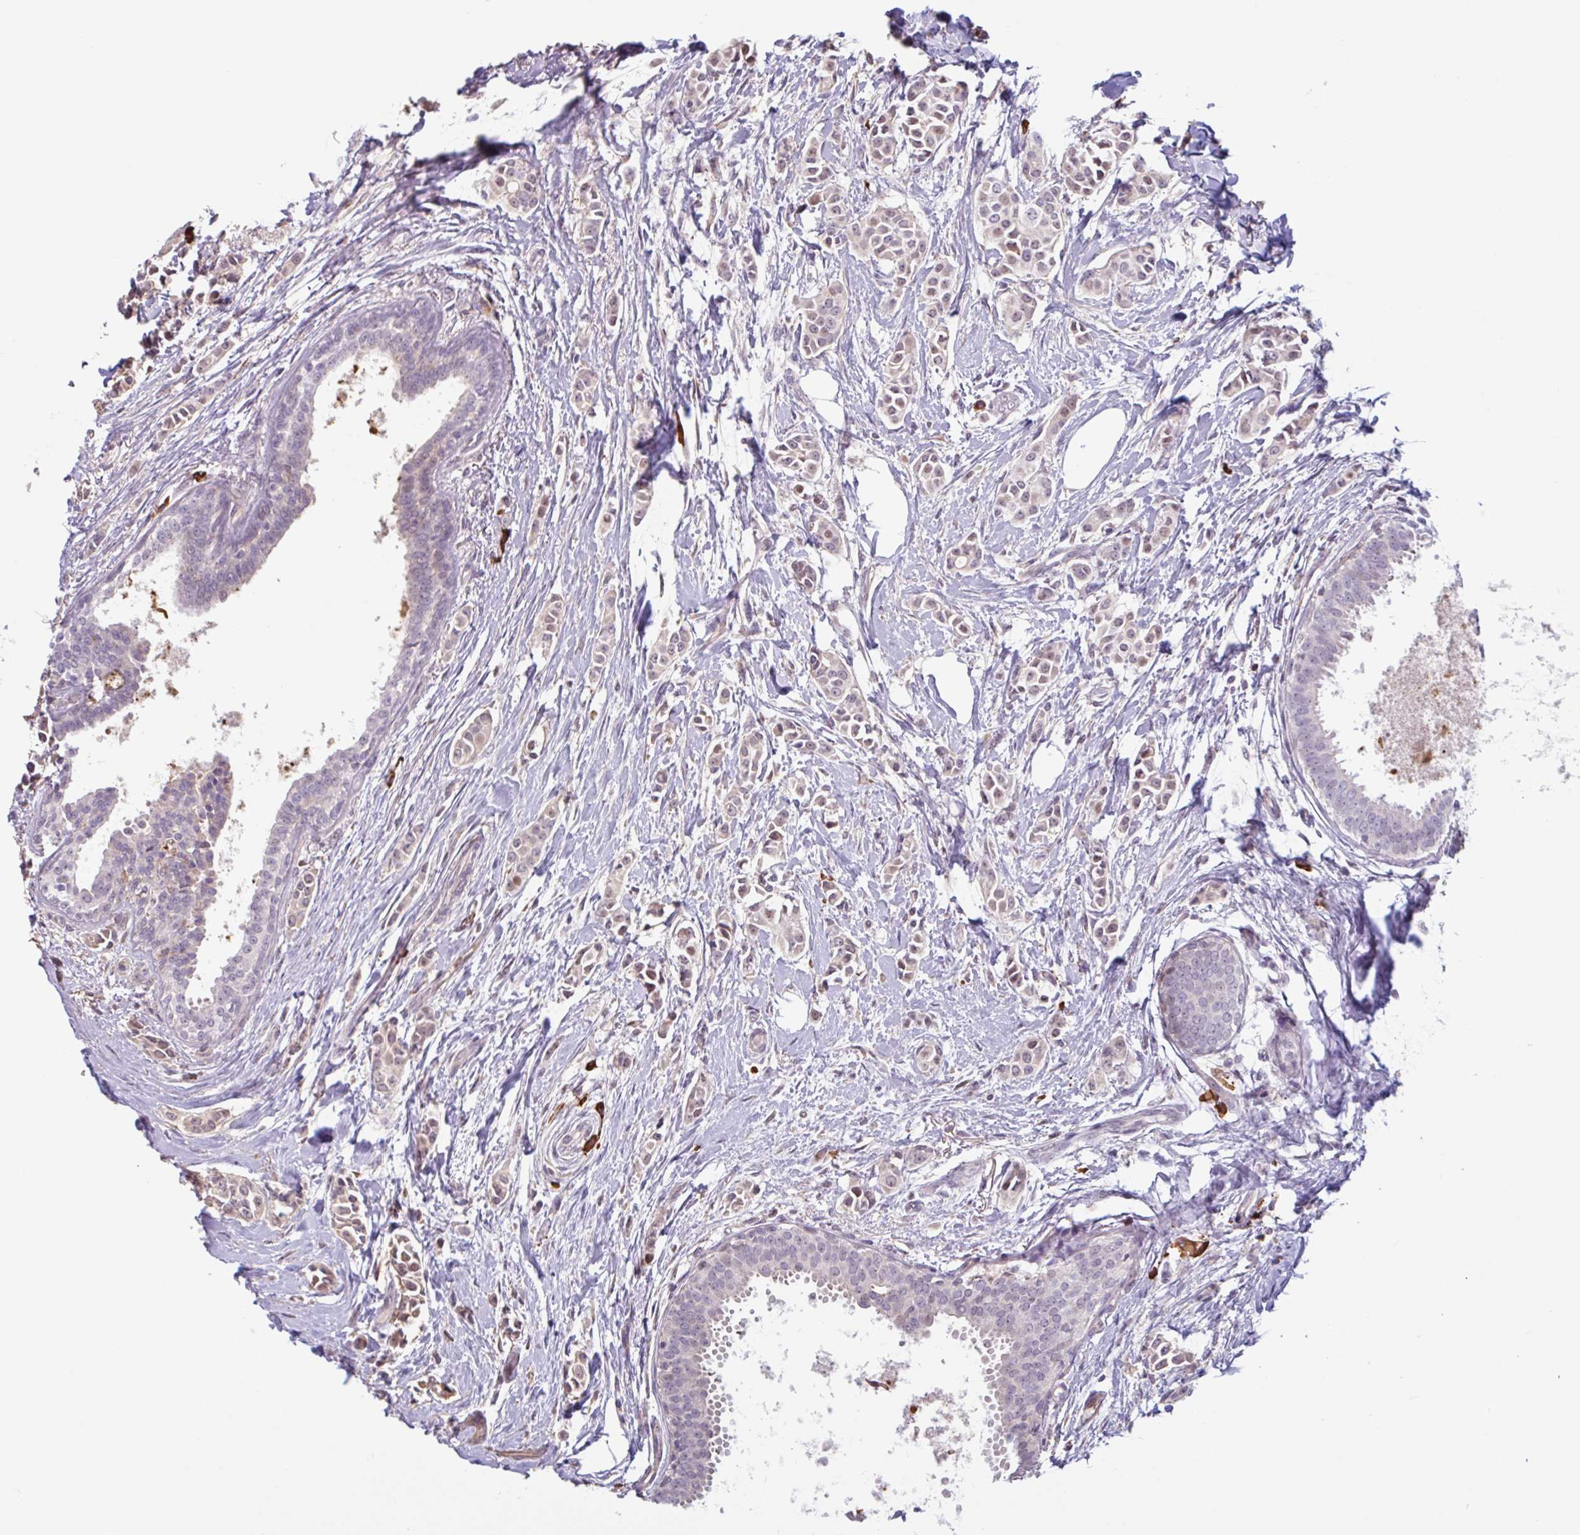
{"staining": {"intensity": "weak", "quantity": "<25%", "location": "cytoplasmic/membranous"}, "tissue": "breast cancer", "cell_type": "Tumor cells", "image_type": "cancer", "snomed": [{"axis": "morphology", "description": "Duct carcinoma"}, {"axis": "topography", "description": "Breast"}], "caption": "High magnification brightfield microscopy of breast cancer (infiltrating ductal carcinoma) stained with DAB (3,3'-diaminobenzidine) (brown) and counterstained with hematoxylin (blue): tumor cells show no significant staining. (Brightfield microscopy of DAB immunohistochemistry at high magnification).", "gene": "TAF1D", "patient": {"sex": "female", "age": 64}}